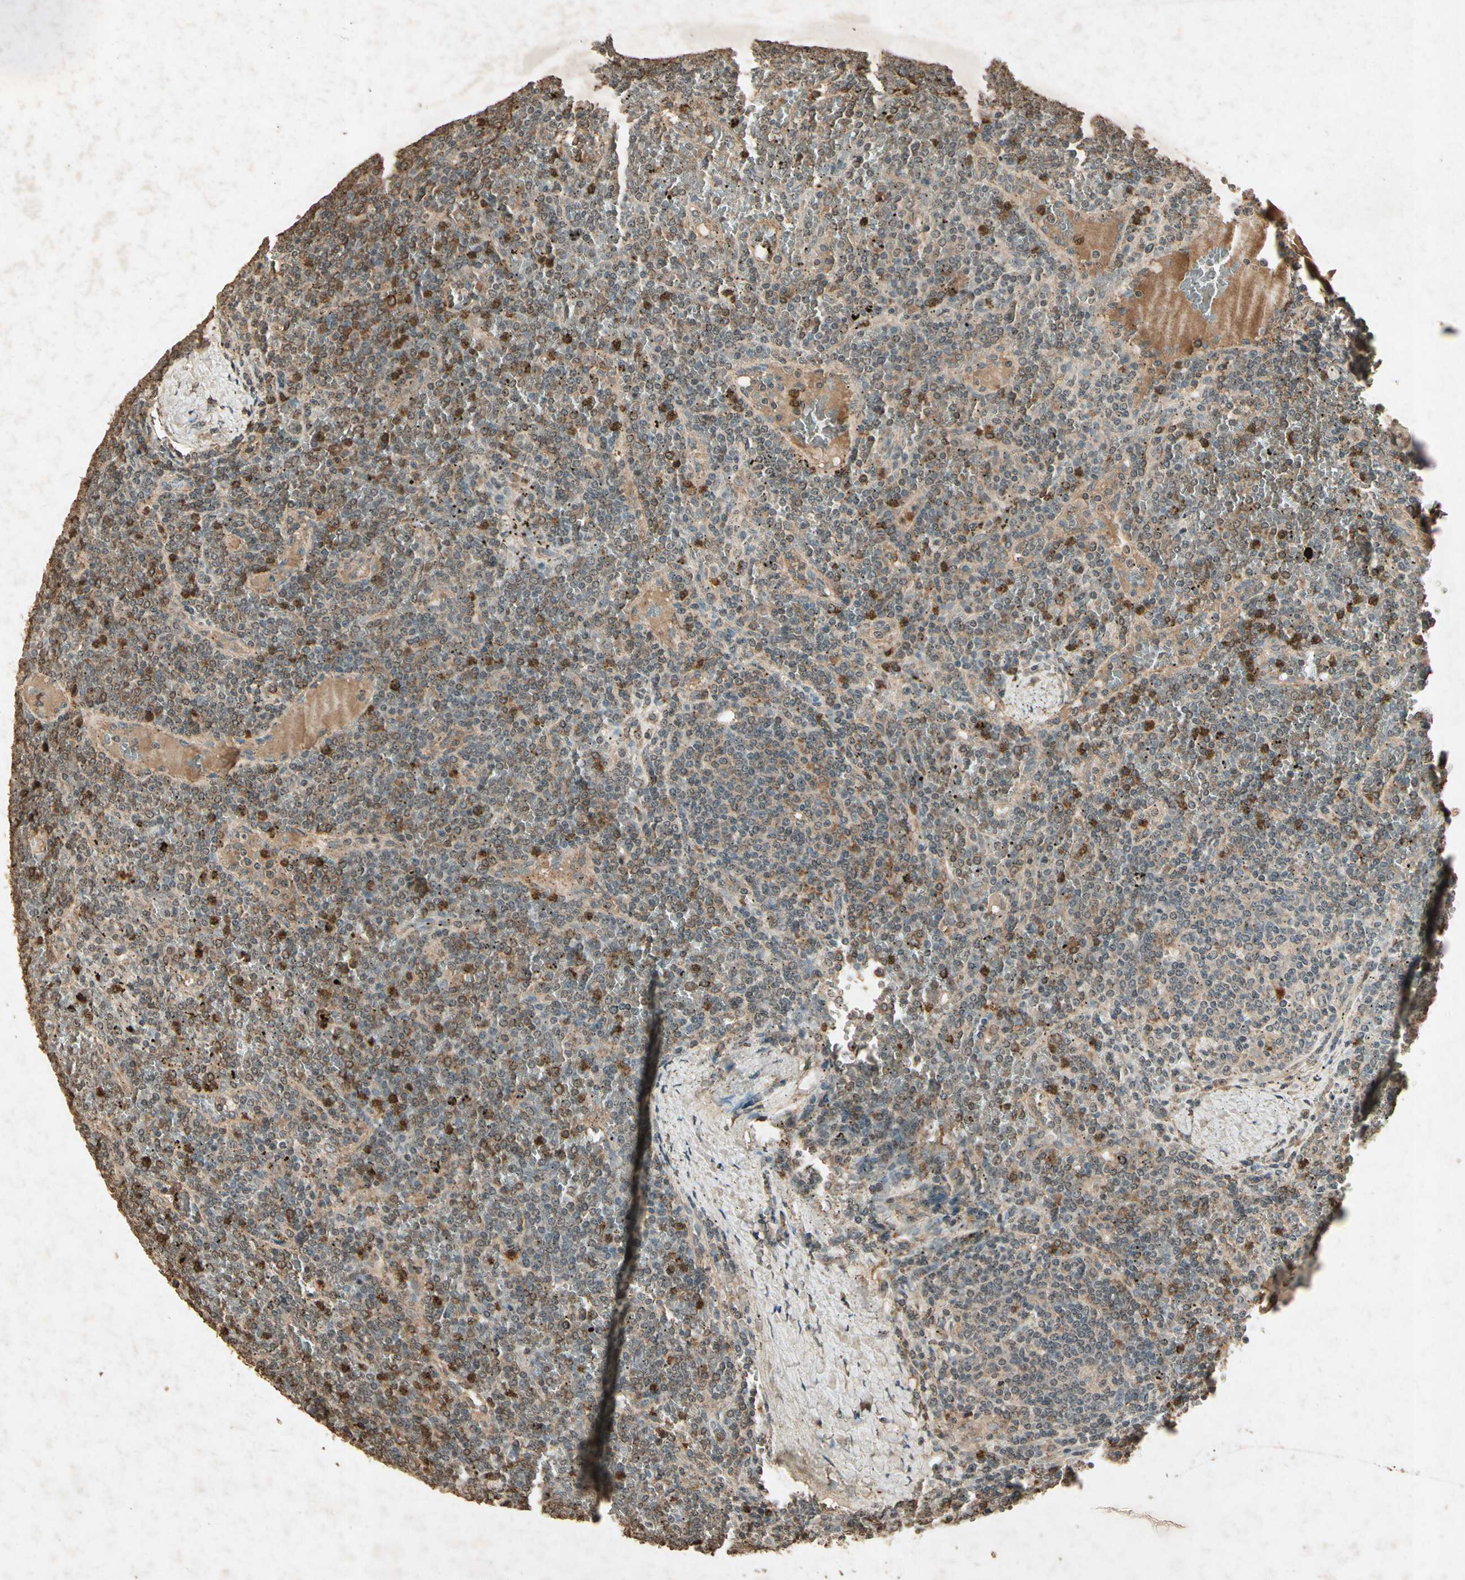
{"staining": {"intensity": "weak", "quantity": "25%-75%", "location": "cytoplasmic/membranous"}, "tissue": "lymphoma", "cell_type": "Tumor cells", "image_type": "cancer", "snomed": [{"axis": "morphology", "description": "Malignant lymphoma, non-Hodgkin's type, Low grade"}, {"axis": "topography", "description": "Spleen"}], "caption": "Approximately 25%-75% of tumor cells in human malignant lymphoma, non-Hodgkin's type (low-grade) show weak cytoplasmic/membranous protein staining as visualized by brown immunohistochemical staining.", "gene": "GC", "patient": {"sex": "female", "age": 19}}